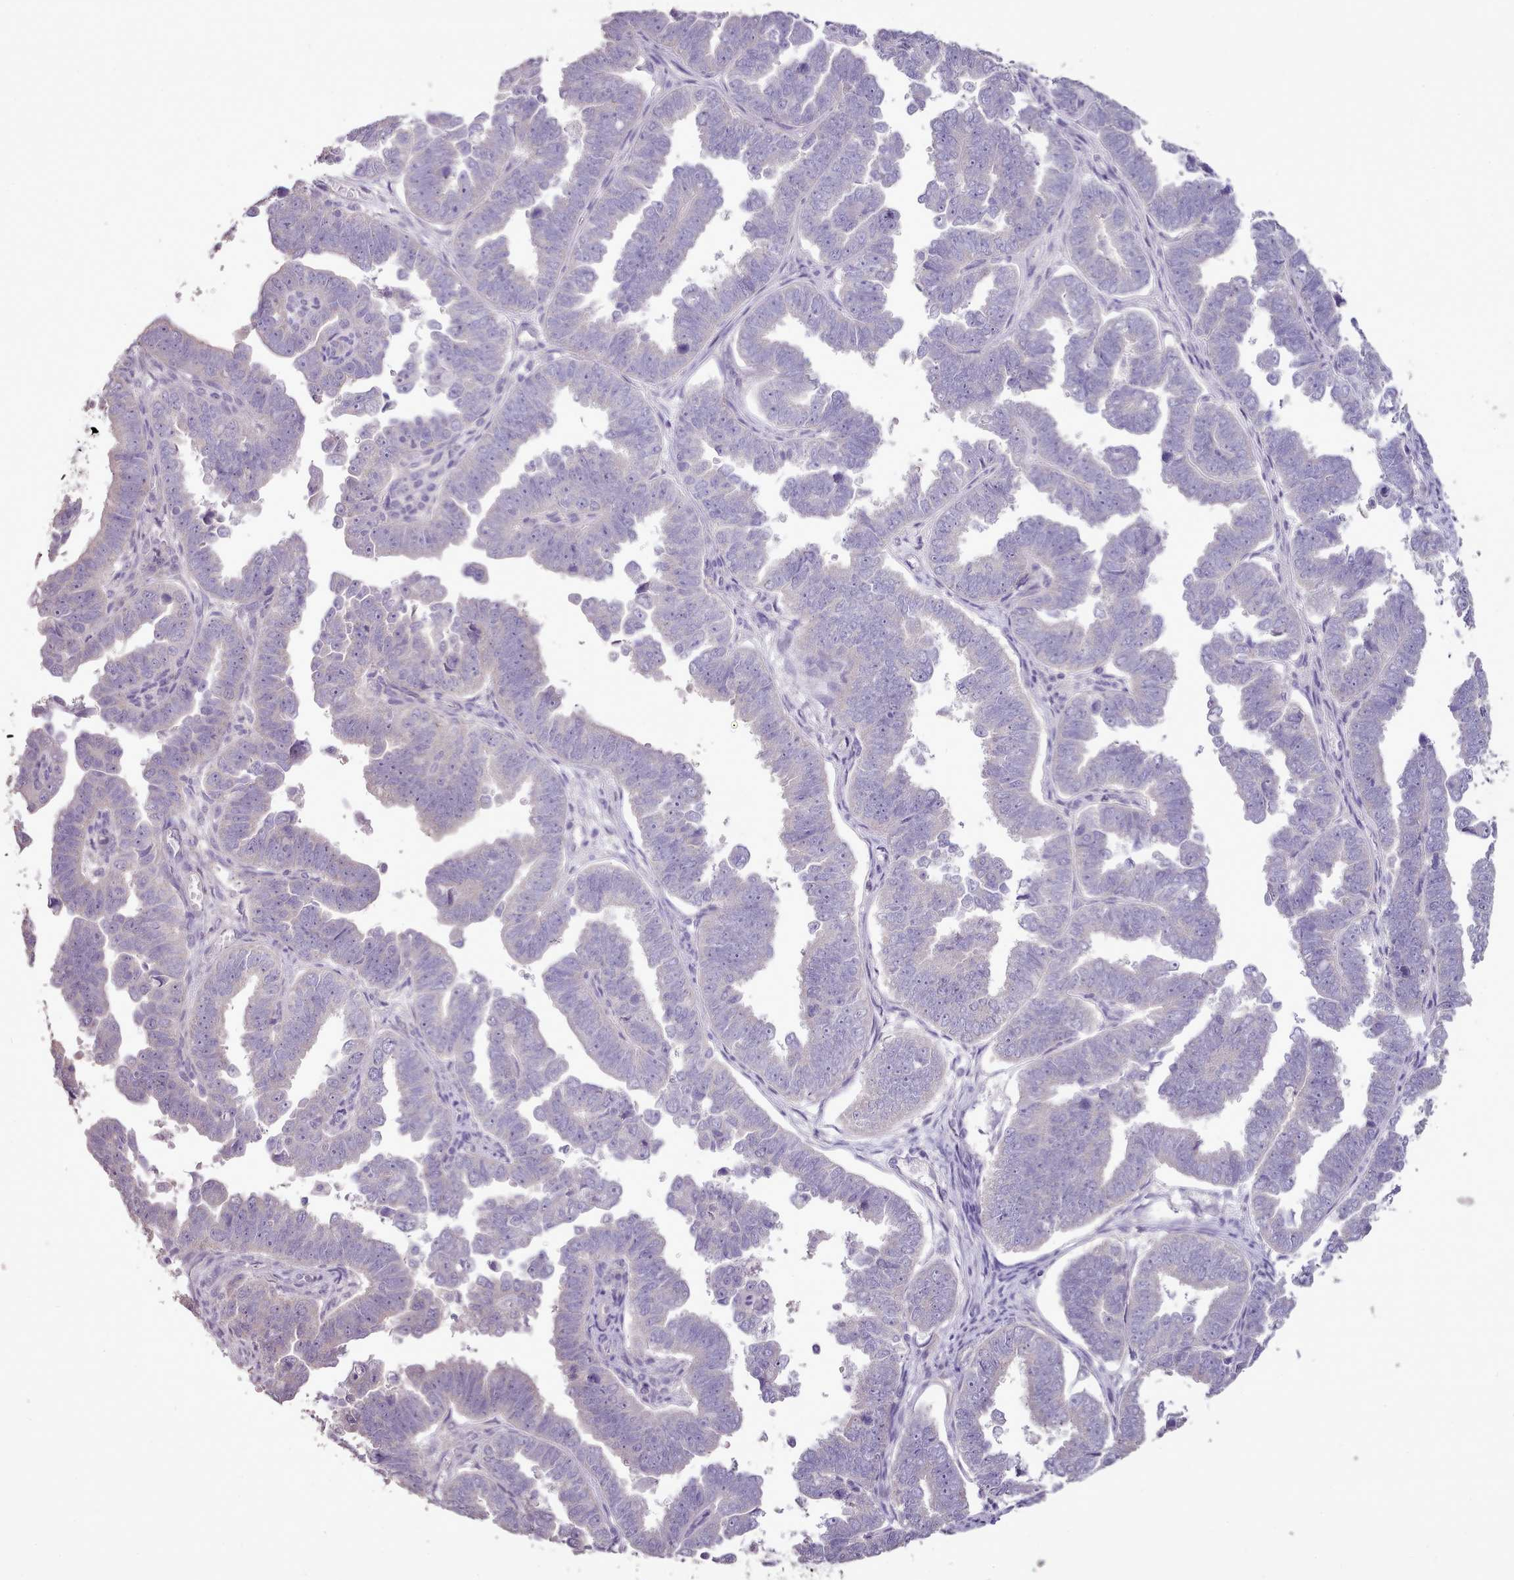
{"staining": {"intensity": "negative", "quantity": "none", "location": "none"}, "tissue": "endometrial cancer", "cell_type": "Tumor cells", "image_type": "cancer", "snomed": [{"axis": "morphology", "description": "Adenocarcinoma, NOS"}, {"axis": "topography", "description": "Endometrium"}], "caption": "Tumor cells are negative for protein expression in human endometrial adenocarcinoma.", "gene": "BLOC1S2", "patient": {"sex": "female", "age": 75}}